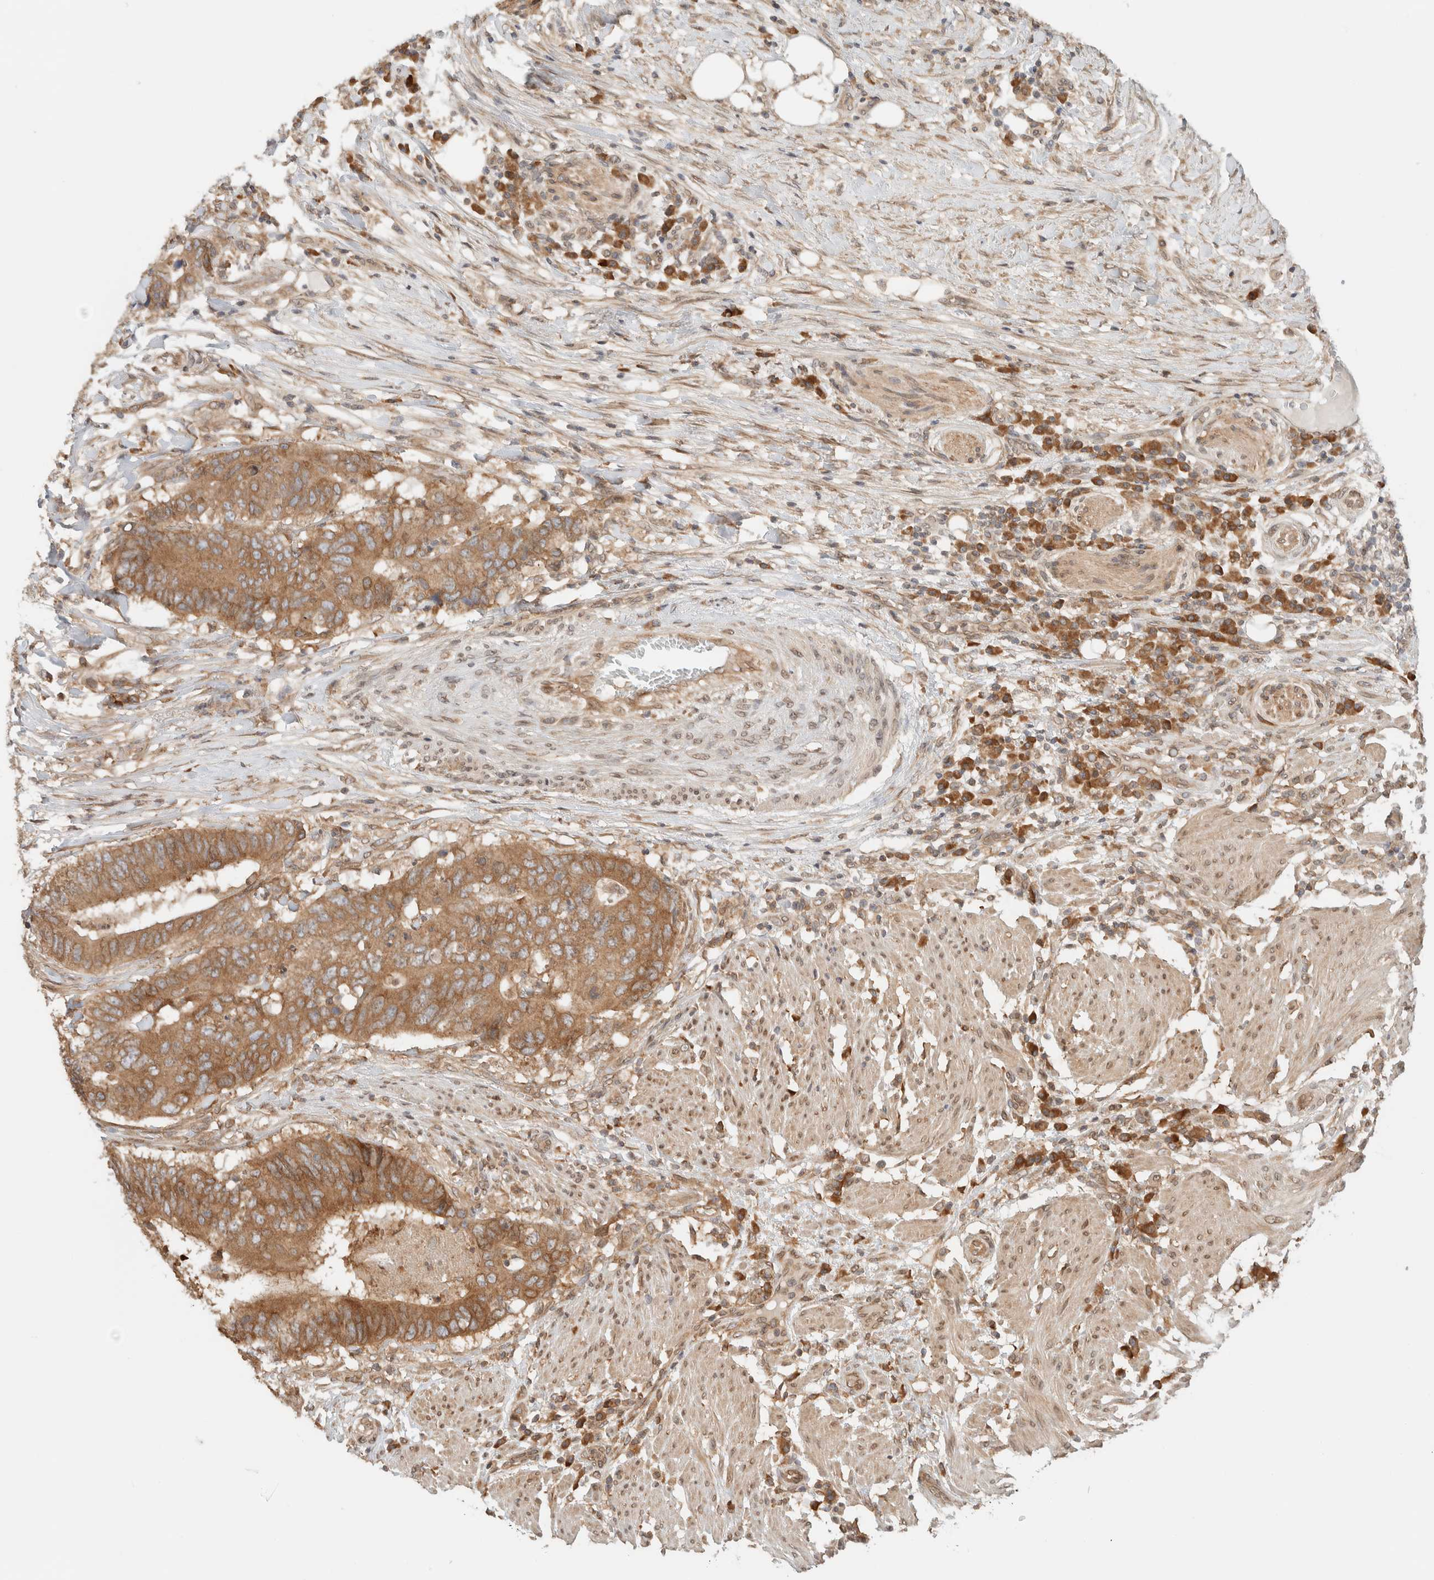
{"staining": {"intensity": "moderate", "quantity": ">75%", "location": "cytoplasmic/membranous"}, "tissue": "colorectal cancer", "cell_type": "Tumor cells", "image_type": "cancer", "snomed": [{"axis": "morphology", "description": "Adenocarcinoma, NOS"}, {"axis": "topography", "description": "Colon"}], "caption": "This histopathology image displays immunohistochemistry (IHC) staining of colorectal cancer, with medium moderate cytoplasmic/membranous expression in approximately >75% of tumor cells.", "gene": "ARFGEF2", "patient": {"sex": "male", "age": 56}}